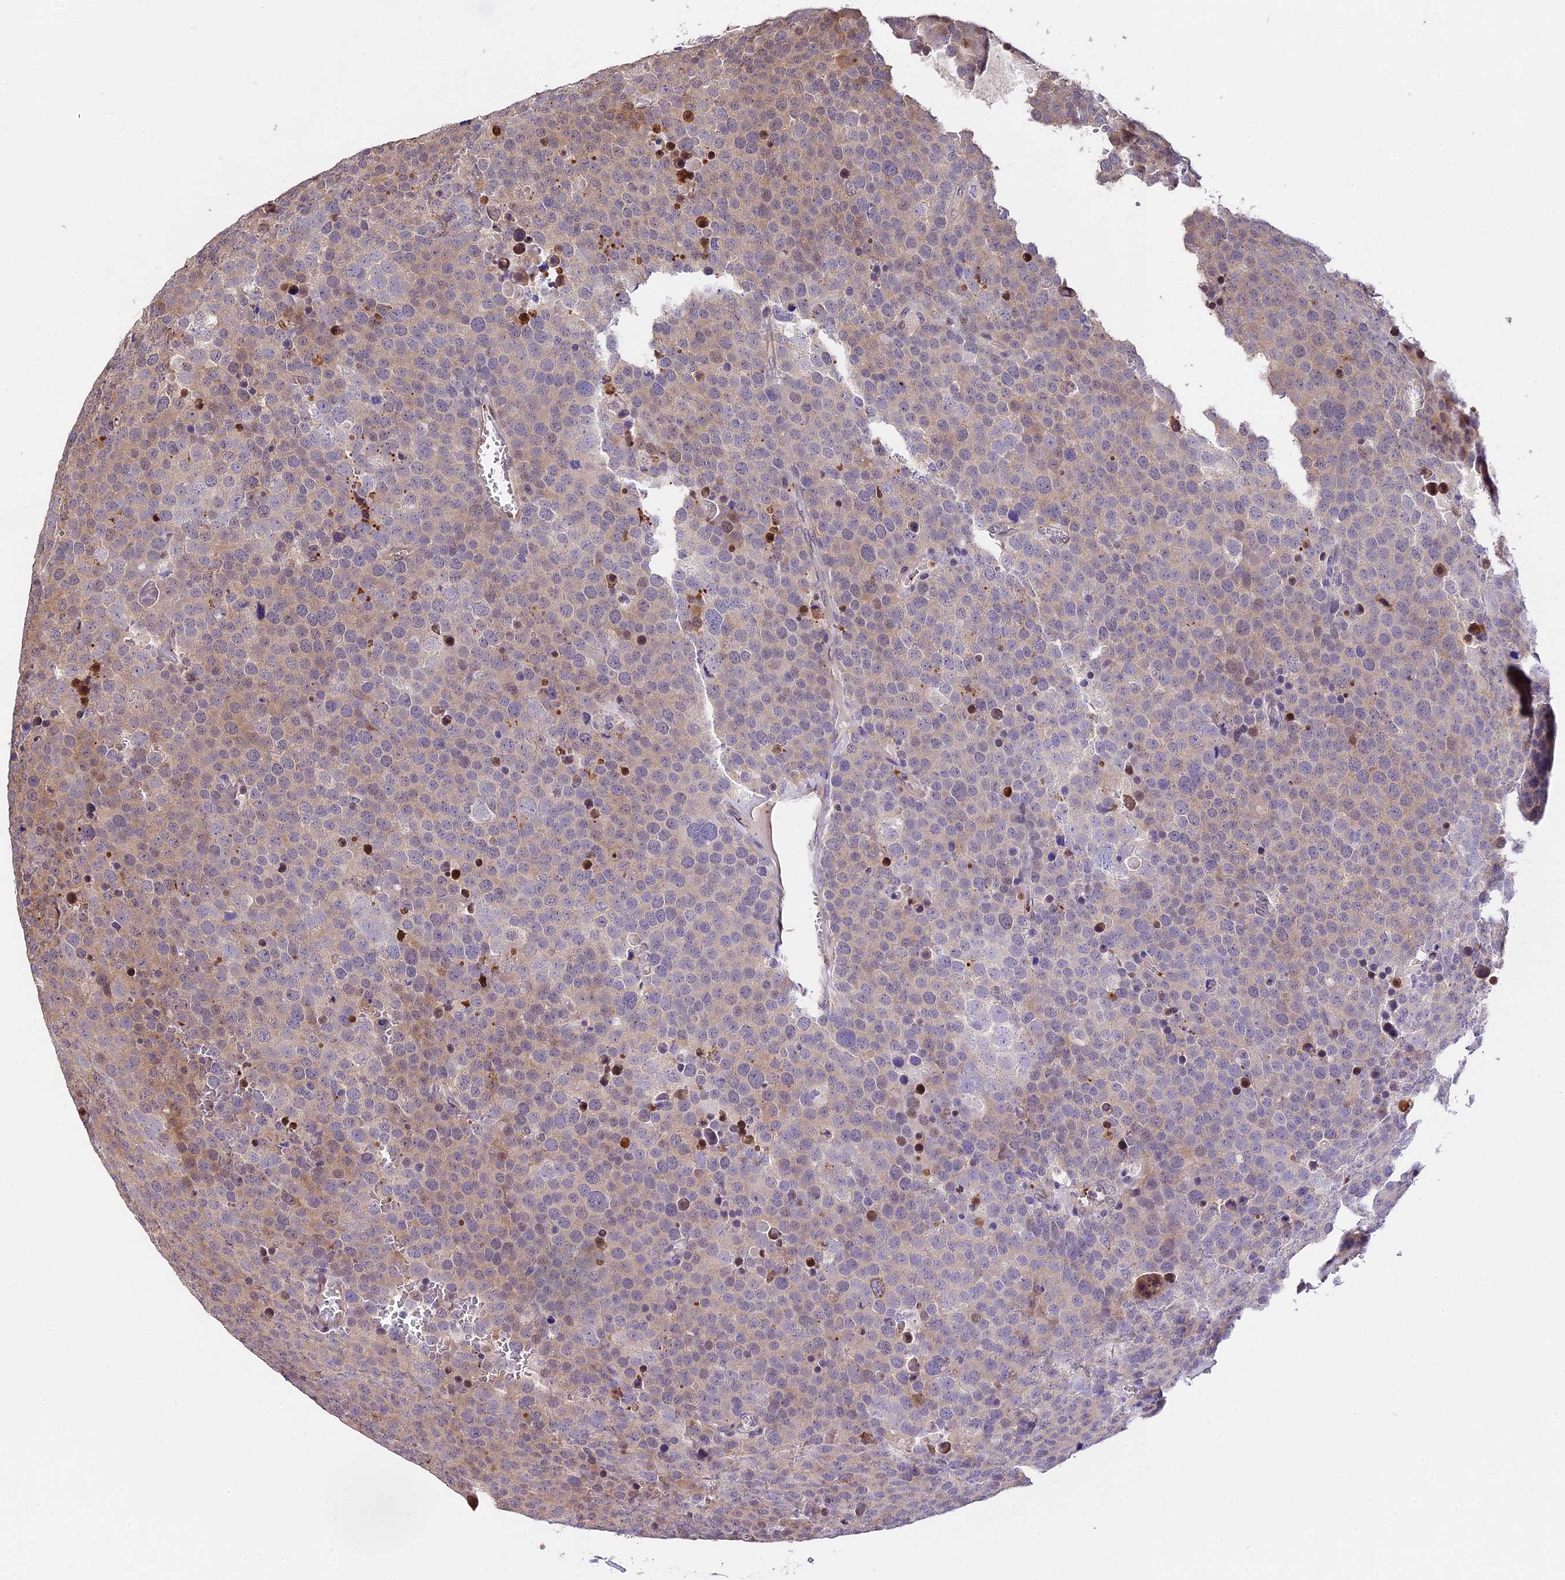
{"staining": {"intensity": "moderate", "quantity": "<25%", "location": "cytoplasmic/membranous"}, "tissue": "testis cancer", "cell_type": "Tumor cells", "image_type": "cancer", "snomed": [{"axis": "morphology", "description": "Seminoma, NOS"}, {"axis": "topography", "description": "Testis"}], "caption": "Approximately <25% of tumor cells in testis cancer (seminoma) show moderate cytoplasmic/membranous protein expression as visualized by brown immunohistochemical staining.", "gene": "HERPUD1", "patient": {"sex": "male", "age": 71}}